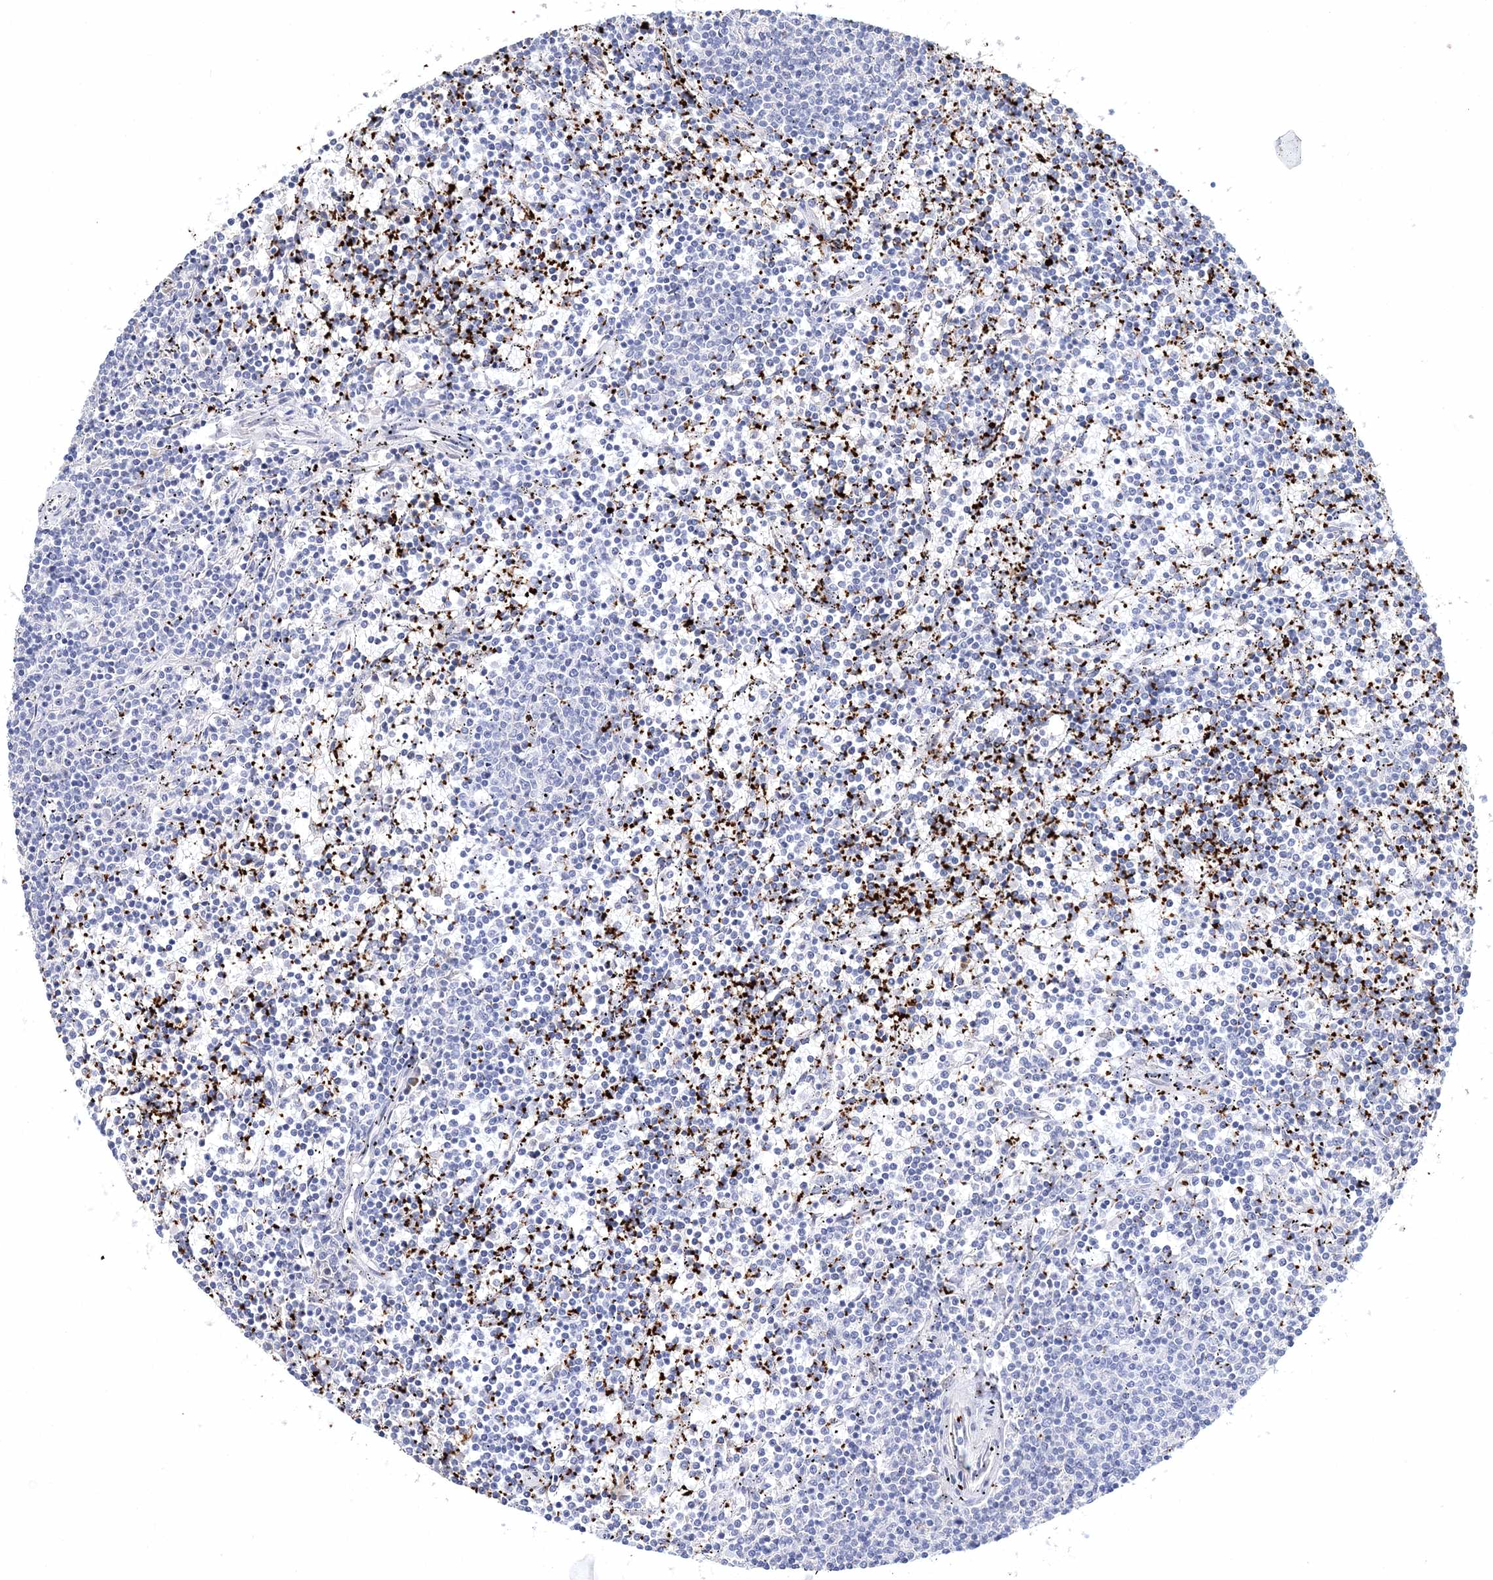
{"staining": {"intensity": "negative", "quantity": "none", "location": "none"}, "tissue": "lymphoma", "cell_type": "Tumor cells", "image_type": "cancer", "snomed": [{"axis": "morphology", "description": "Malignant lymphoma, non-Hodgkin's type, Low grade"}, {"axis": "topography", "description": "Spleen"}], "caption": "DAB immunohistochemical staining of human lymphoma shows no significant staining in tumor cells. (DAB (3,3'-diaminobenzidine) IHC, high magnification).", "gene": "MYOZ2", "patient": {"sex": "female", "age": 50}}